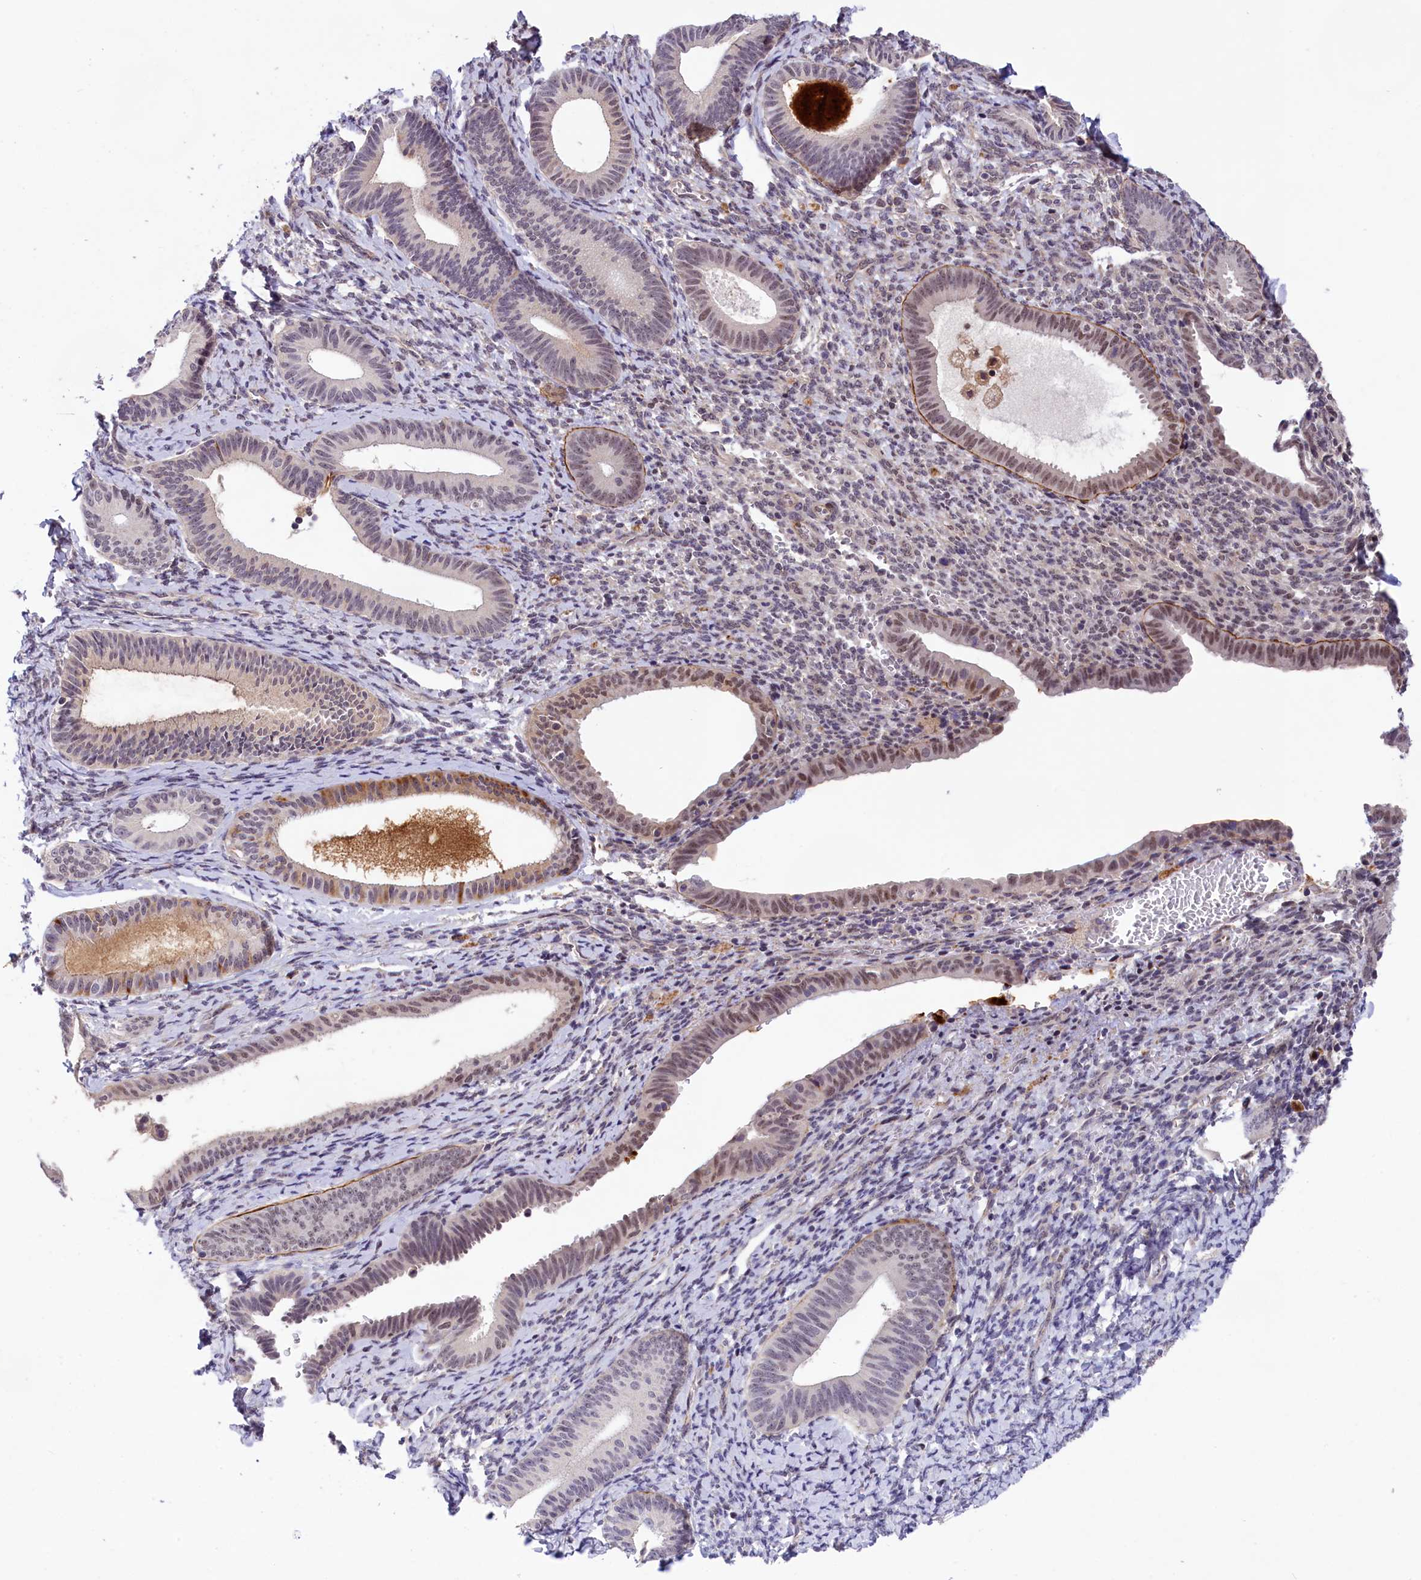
{"staining": {"intensity": "weak", "quantity": "<25%", "location": "nuclear"}, "tissue": "endometrium", "cell_type": "Cells in endometrial stroma", "image_type": "normal", "snomed": [{"axis": "morphology", "description": "Normal tissue, NOS"}, {"axis": "topography", "description": "Endometrium"}], "caption": "IHC of benign endometrium shows no staining in cells in endometrial stroma.", "gene": "FBXO45", "patient": {"sex": "female", "age": 65}}